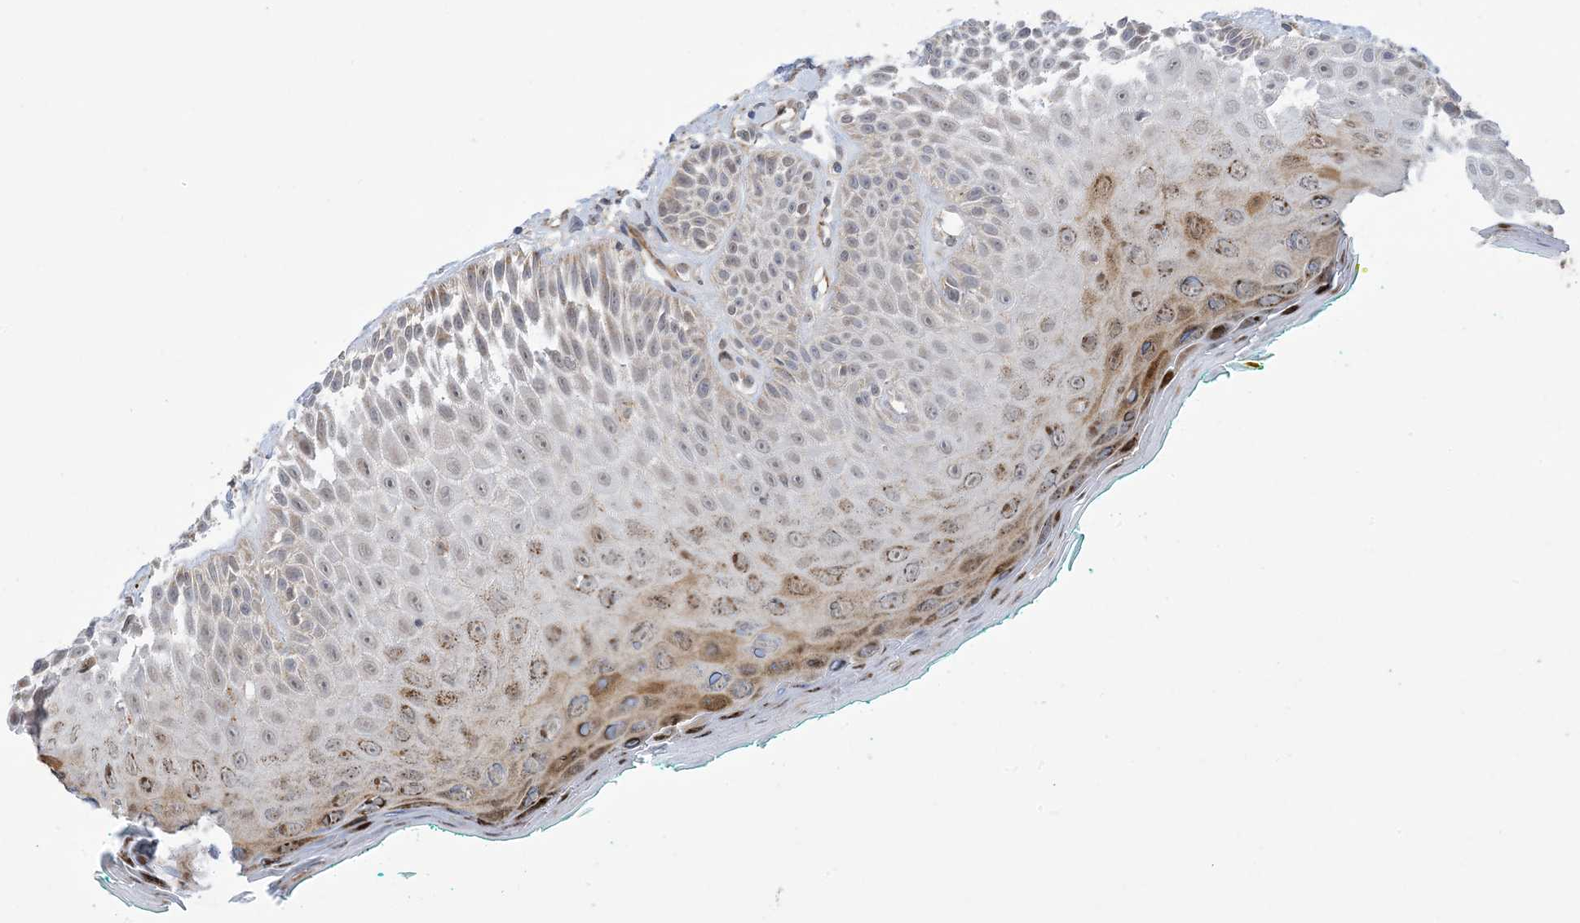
{"staining": {"intensity": "strong", "quantity": "25%-75%", "location": "cytoplasmic/membranous,nuclear"}, "tissue": "oral mucosa", "cell_type": "Squamous epithelial cells", "image_type": "normal", "snomed": [{"axis": "morphology", "description": "Normal tissue, NOS"}, {"axis": "topography", "description": "Oral tissue"}], "caption": "IHC of unremarkable human oral mucosa reveals high levels of strong cytoplasmic/membranous,nuclear expression in about 25%-75% of squamous epithelial cells. The staining was performed using DAB (3,3'-diaminobenzidine), with brown indicating positive protein expression. Nuclei are stained blue with hematoxylin.", "gene": "ZNF8", "patient": {"sex": "female", "age": 70}}